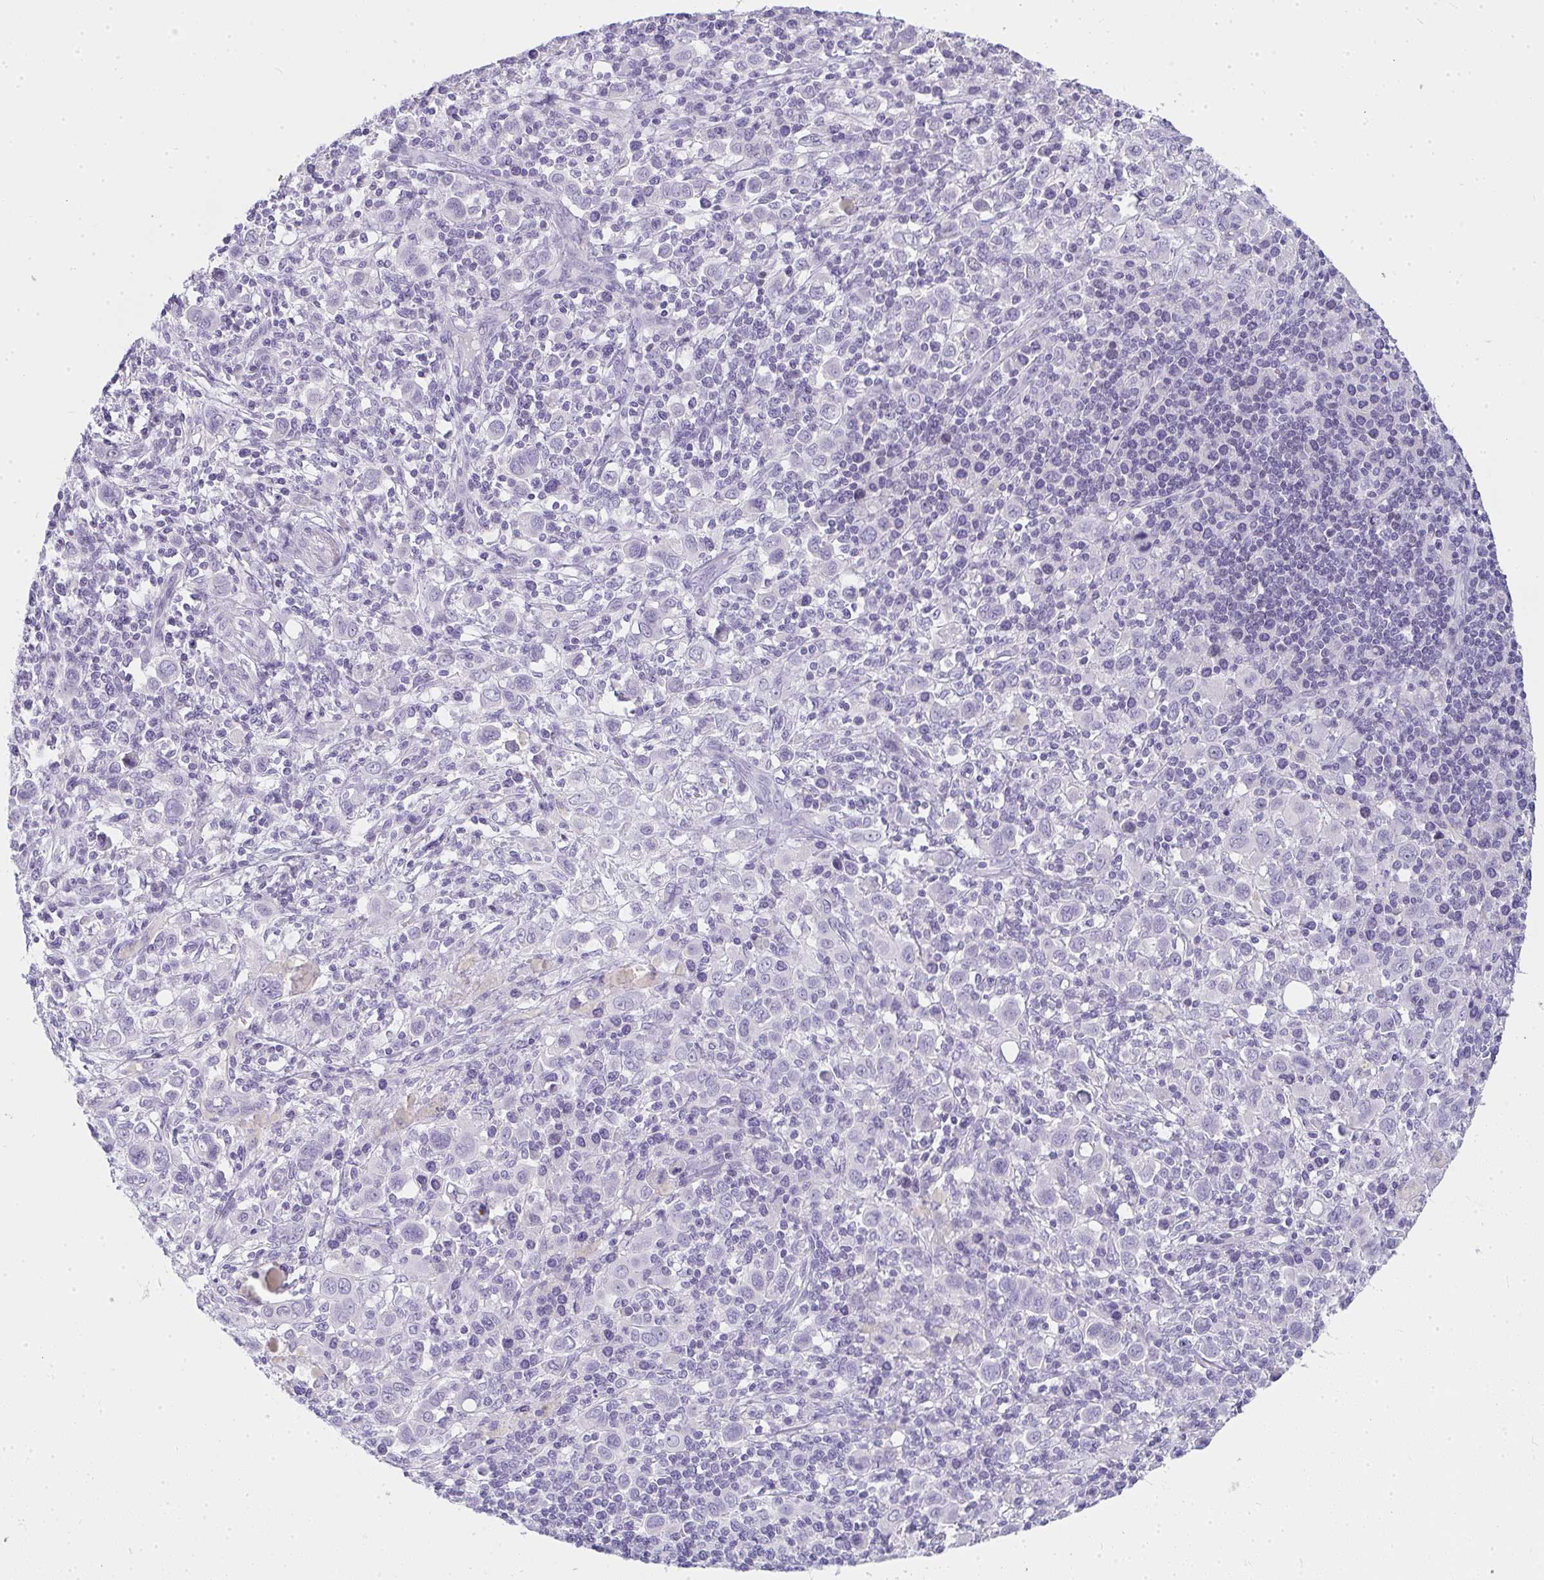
{"staining": {"intensity": "negative", "quantity": "none", "location": "none"}, "tissue": "stomach cancer", "cell_type": "Tumor cells", "image_type": "cancer", "snomed": [{"axis": "morphology", "description": "Adenocarcinoma, NOS"}, {"axis": "topography", "description": "Stomach, upper"}], "caption": "Human stomach adenocarcinoma stained for a protein using IHC shows no expression in tumor cells.", "gene": "ZNF182", "patient": {"sex": "male", "age": 75}}